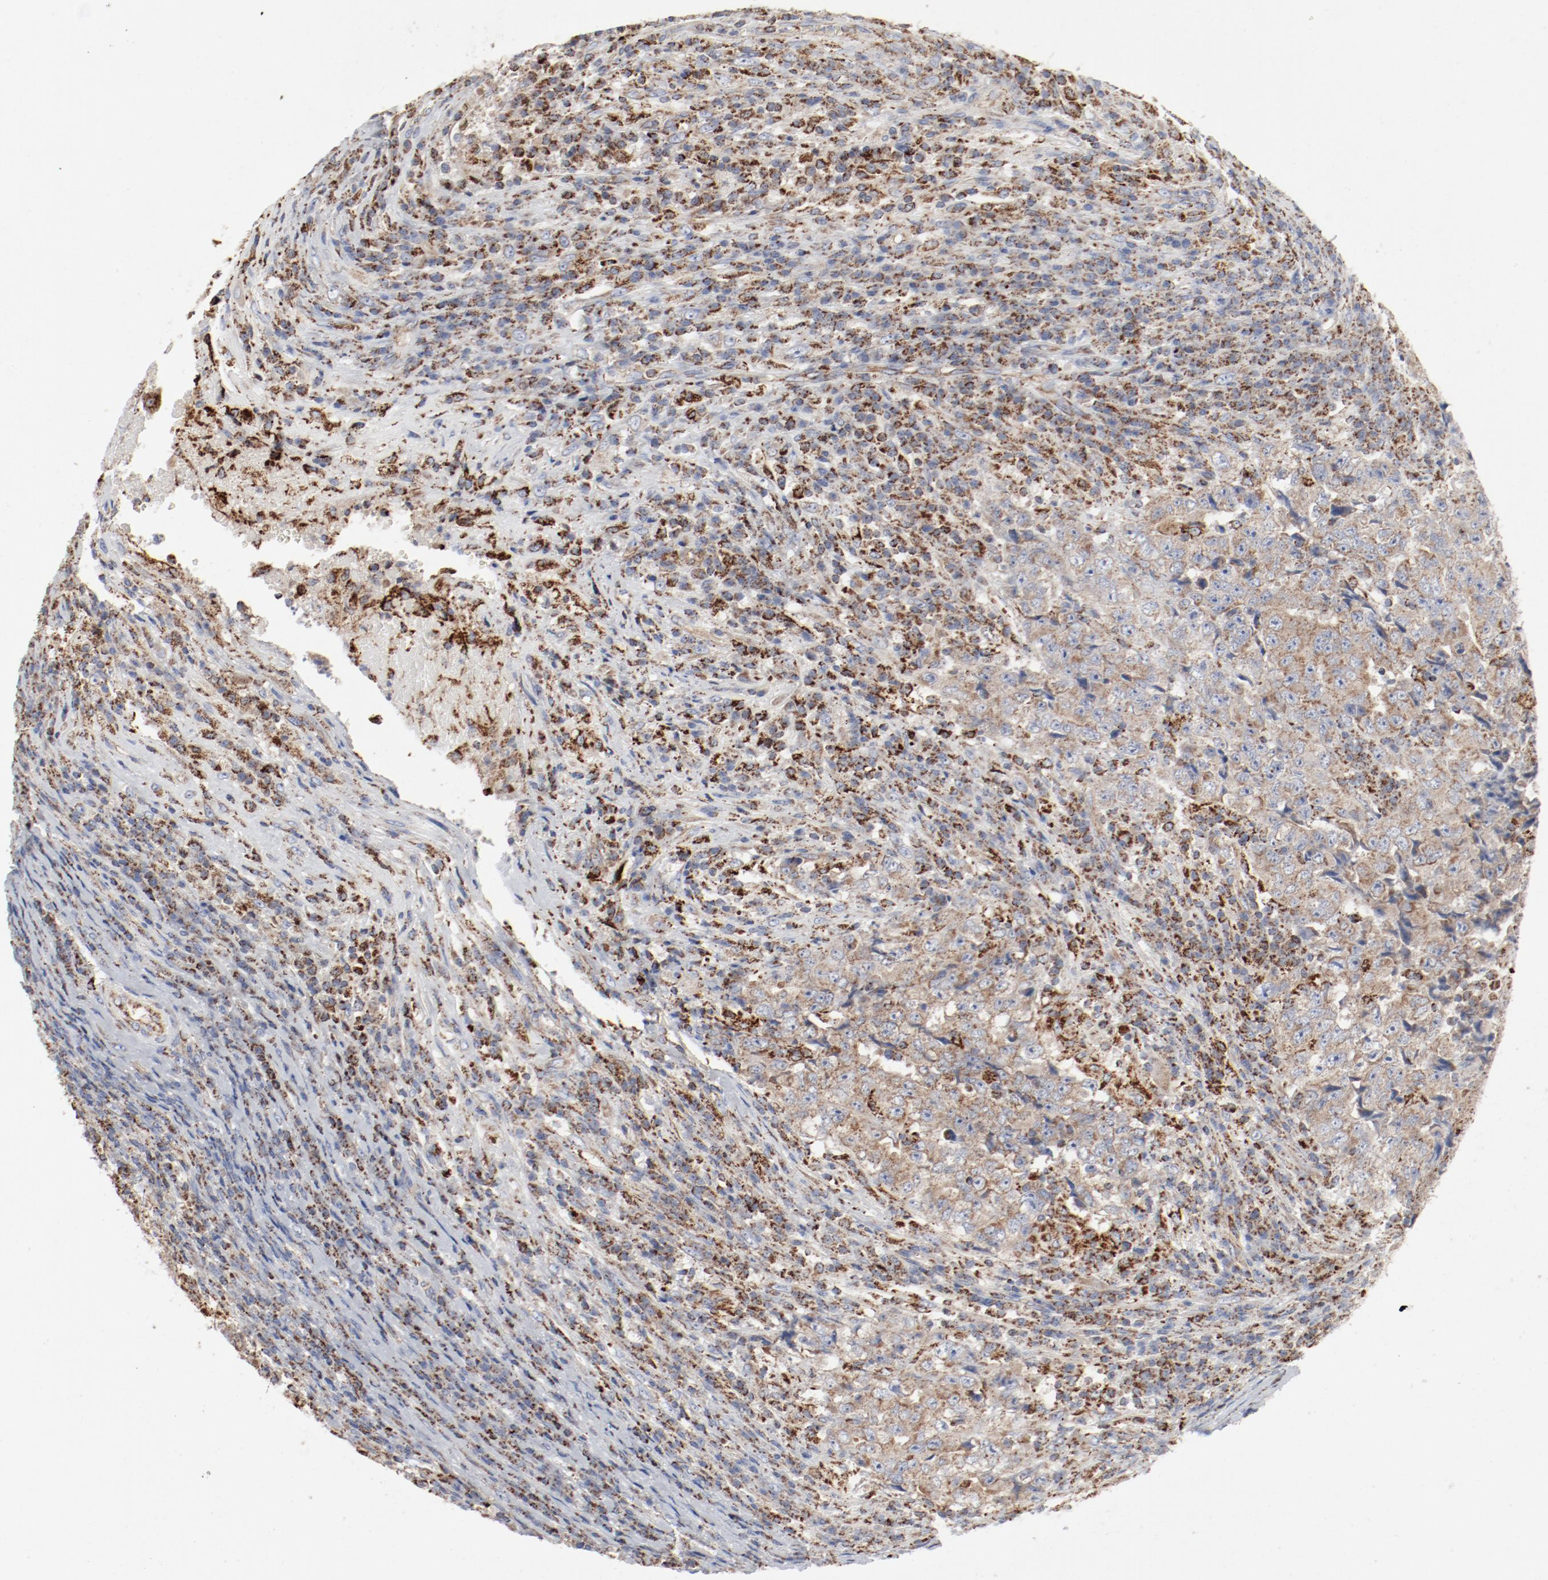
{"staining": {"intensity": "moderate", "quantity": ">75%", "location": "cytoplasmic/membranous"}, "tissue": "testis cancer", "cell_type": "Tumor cells", "image_type": "cancer", "snomed": [{"axis": "morphology", "description": "Necrosis, NOS"}, {"axis": "morphology", "description": "Carcinoma, Embryonal, NOS"}, {"axis": "topography", "description": "Testis"}], "caption": "Testis embryonal carcinoma stained for a protein demonstrates moderate cytoplasmic/membranous positivity in tumor cells. (DAB IHC with brightfield microscopy, high magnification).", "gene": "SETD3", "patient": {"sex": "male", "age": 19}}